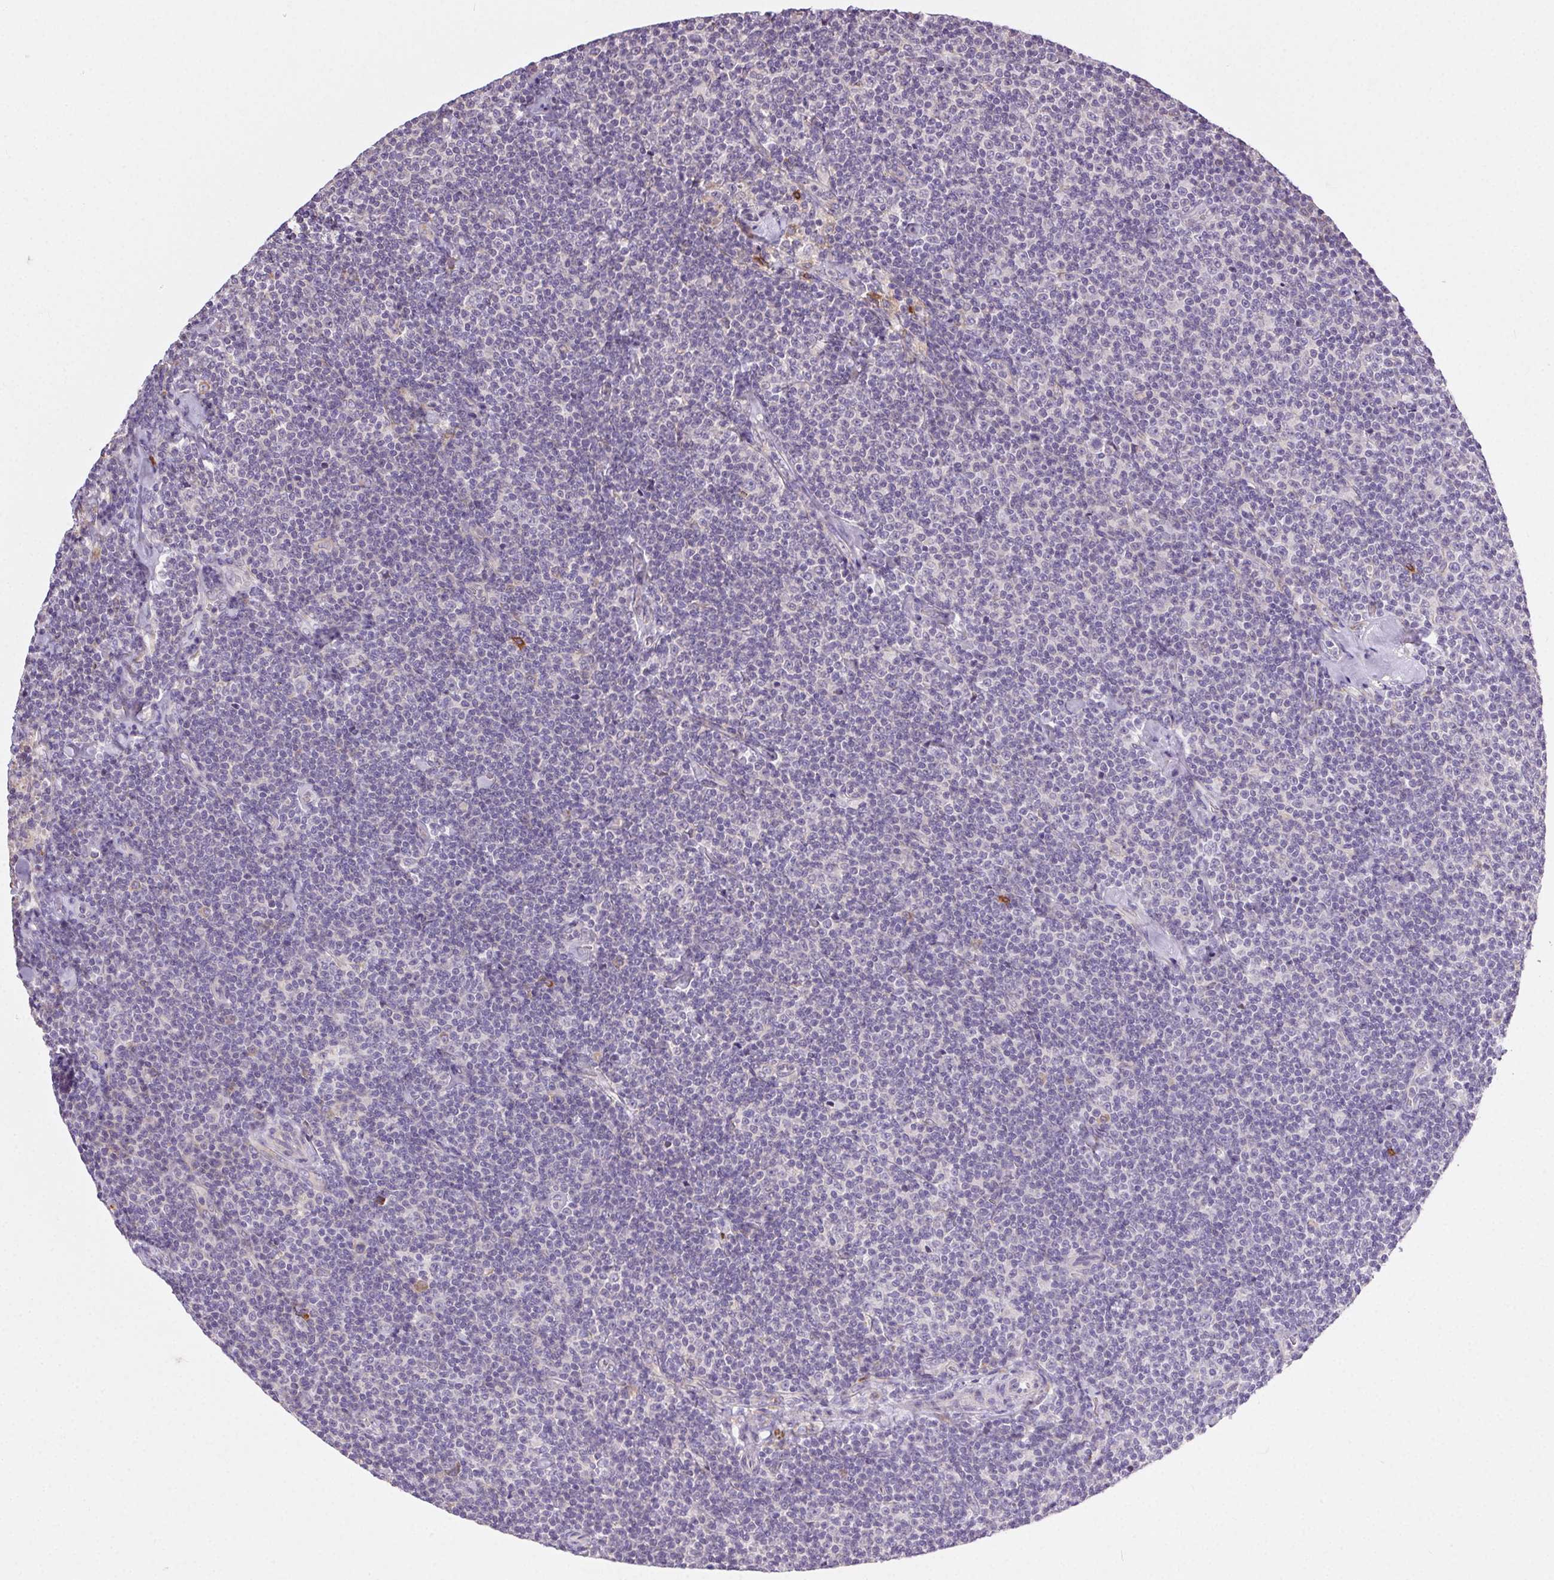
{"staining": {"intensity": "negative", "quantity": "none", "location": "none"}, "tissue": "lymphoma", "cell_type": "Tumor cells", "image_type": "cancer", "snomed": [{"axis": "morphology", "description": "Malignant lymphoma, non-Hodgkin's type, Low grade"}, {"axis": "topography", "description": "Lymph node"}], "caption": "This is an immunohistochemistry image of human malignant lymphoma, non-Hodgkin's type (low-grade). There is no expression in tumor cells.", "gene": "SNX31", "patient": {"sex": "male", "age": 81}}